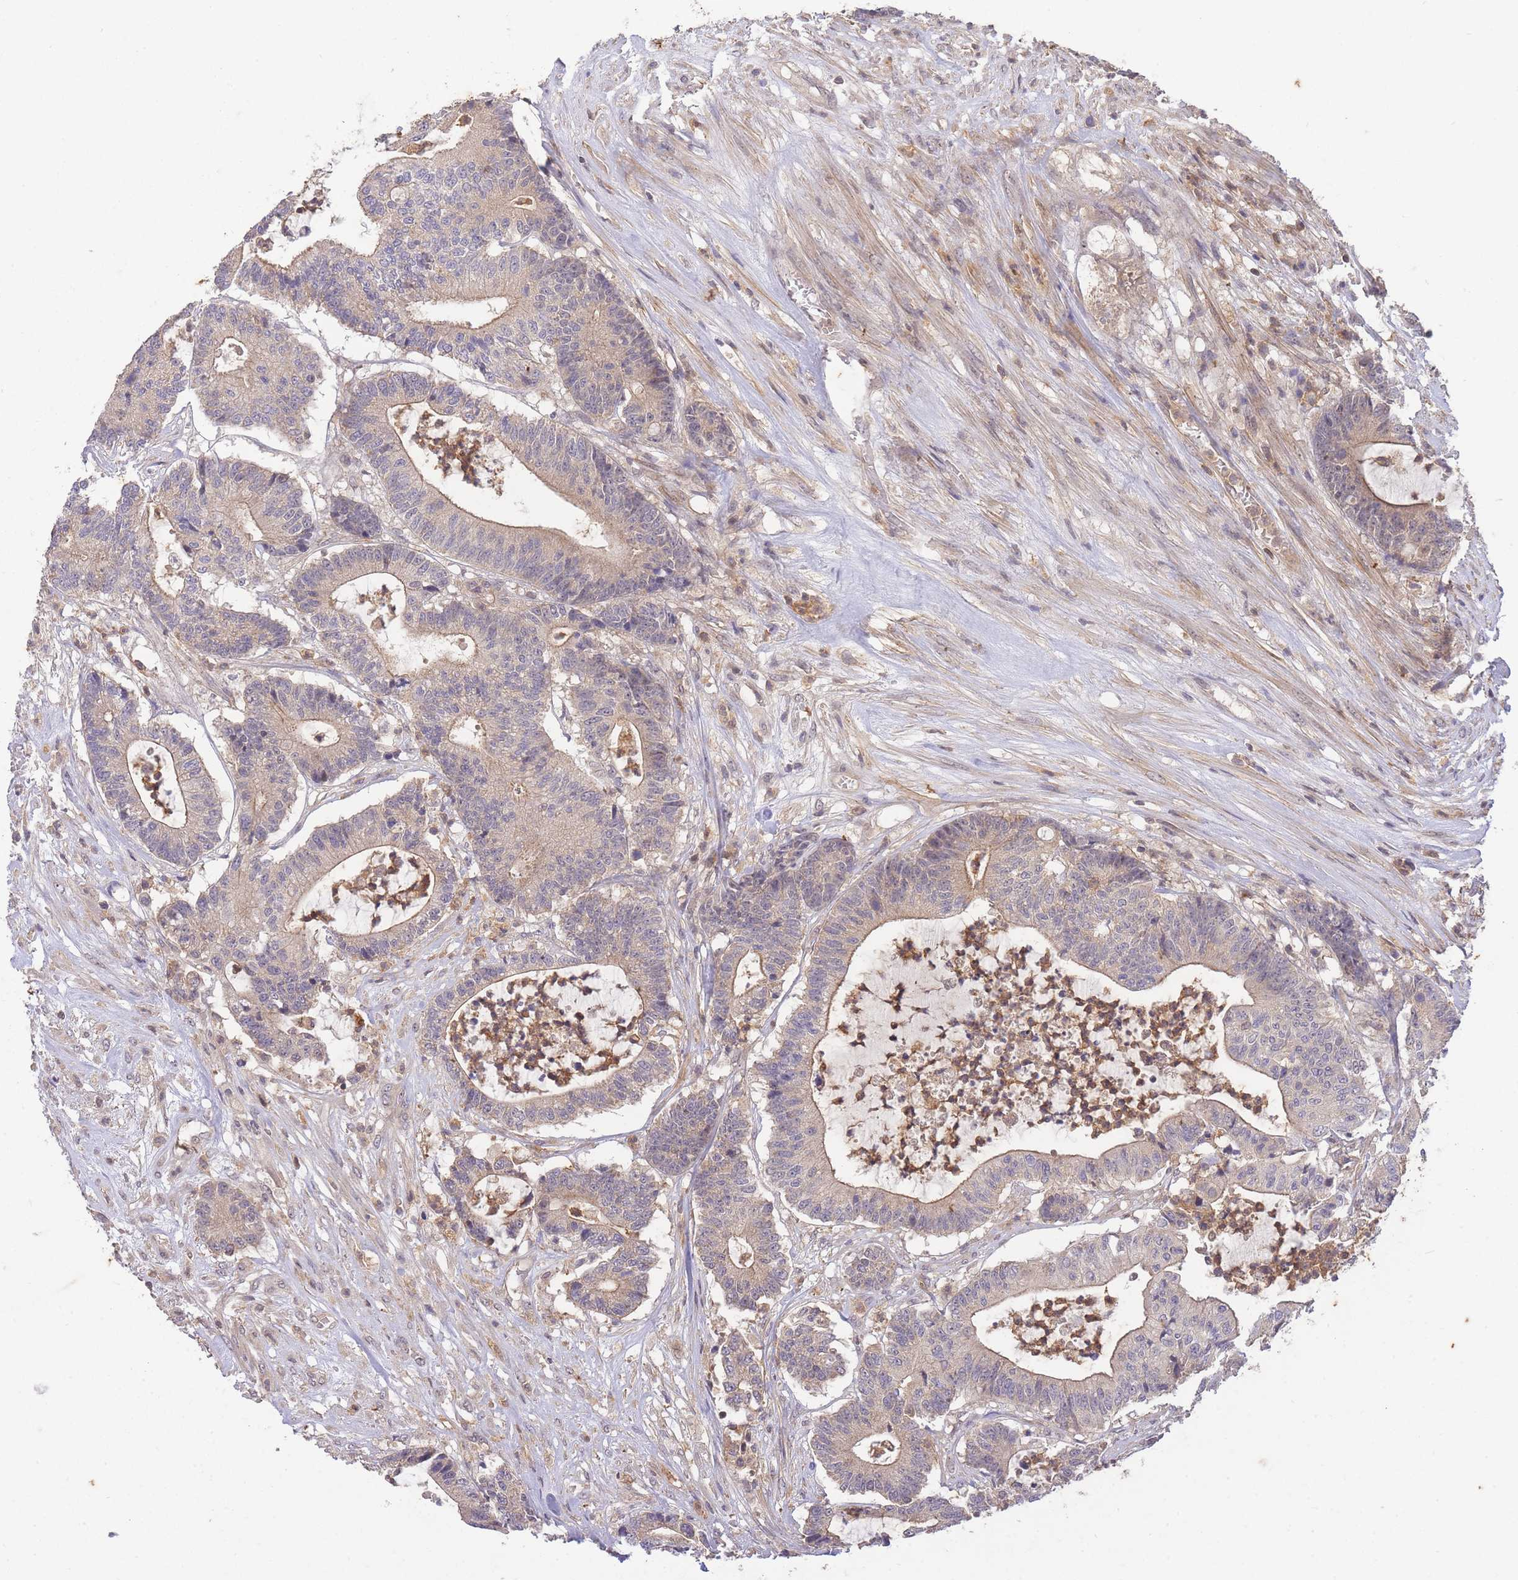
{"staining": {"intensity": "weak", "quantity": "25%-75%", "location": "cytoplasmic/membranous"}, "tissue": "colorectal cancer", "cell_type": "Tumor cells", "image_type": "cancer", "snomed": [{"axis": "morphology", "description": "Adenocarcinoma, NOS"}, {"axis": "topography", "description": "Colon"}], "caption": "This is an image of IHC staining of colorectal cancer (adenocarcinoma), which shows weak positivity in the cytoplasmic/membranous of tumor cells.", "gene": "ST8SIA4", "patient": {"sex": "female", "age": 84}}